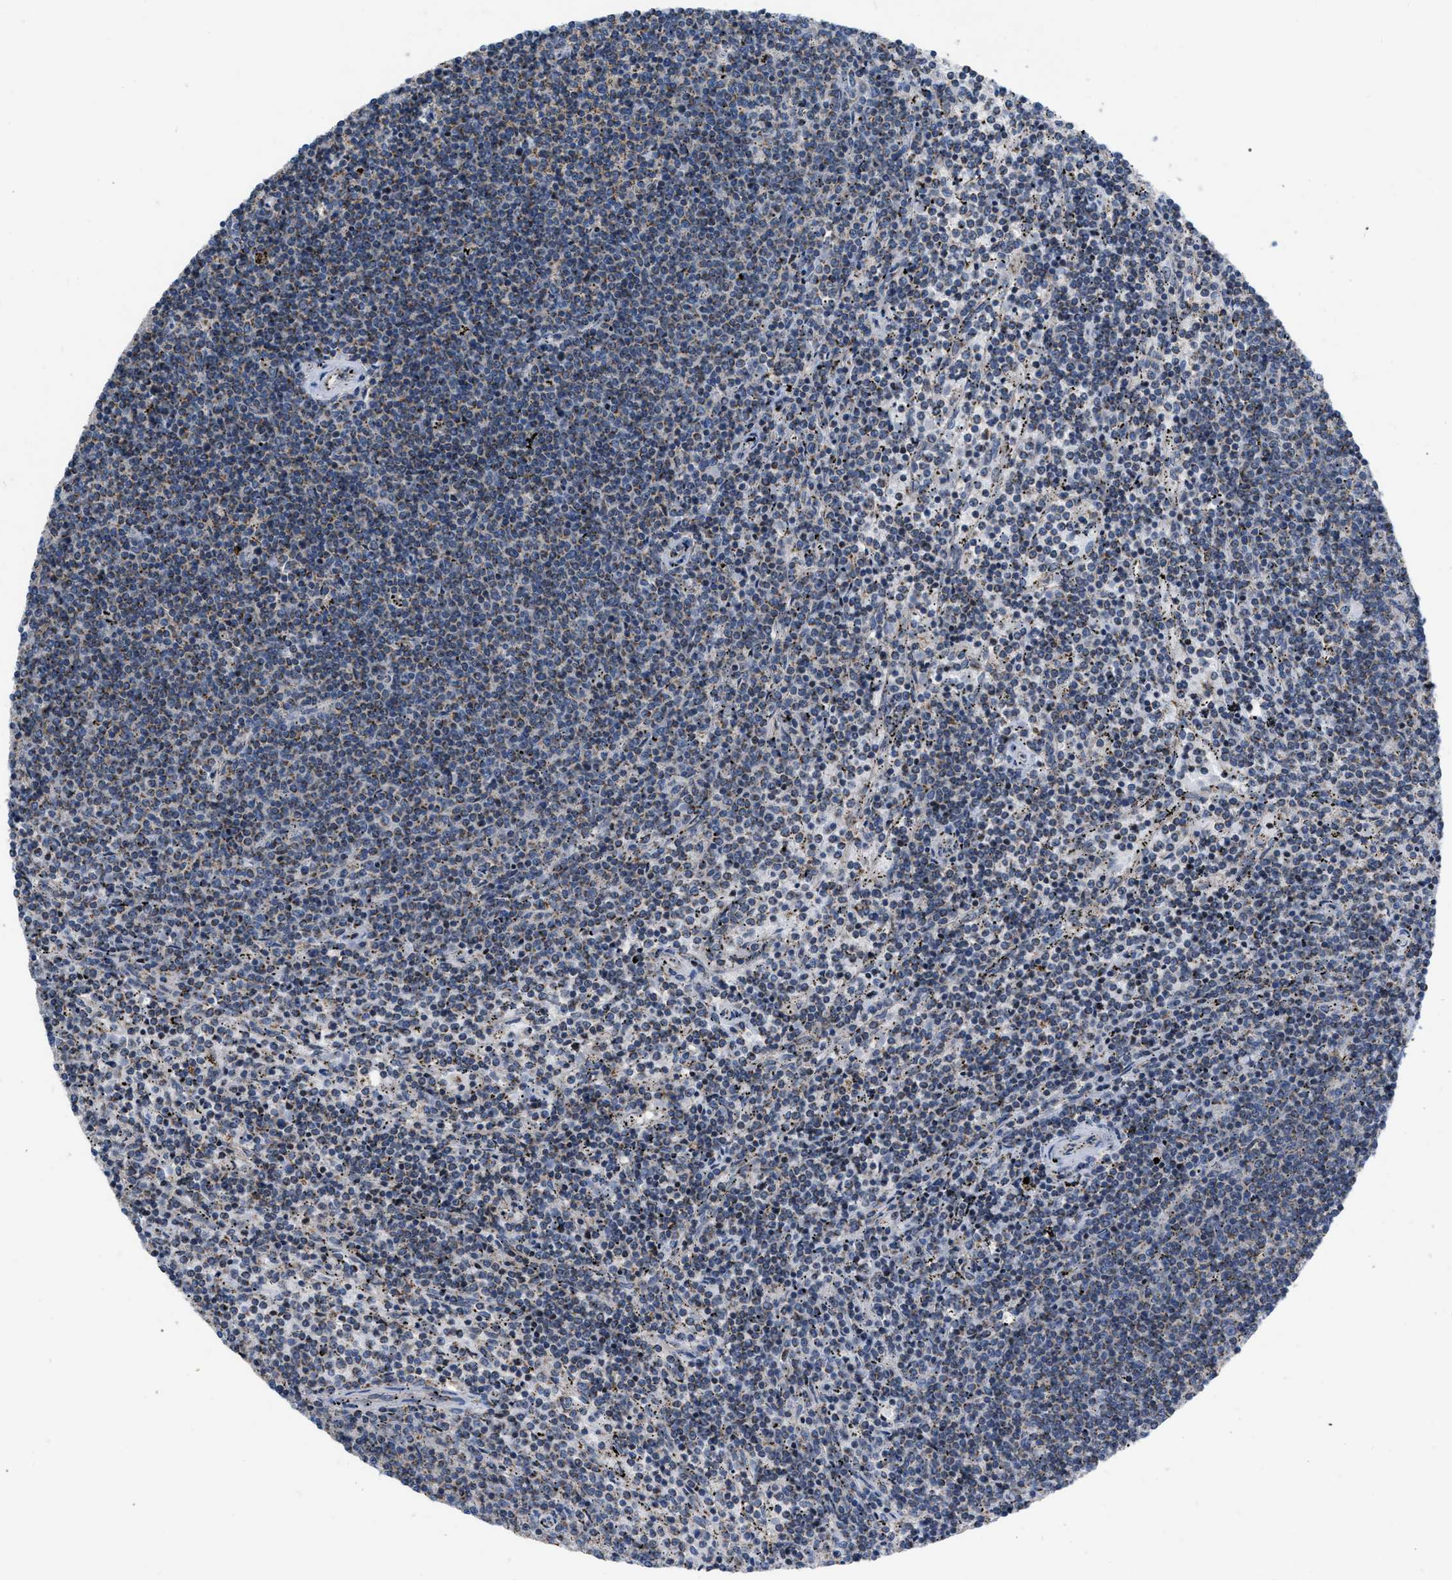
{"staining": {"intensity": "negative", "quantity": "none", "location": "none"}, "tissue": "lymphoma", "cell_type": "Tumor cells", "image_type": "cancer", "snomed": [{"axis": "morphology", "description": "Malignant lymphoma, non-Hodgkin's type, Low grade"}, {"axis": "topography", "description": "Spleen"}], "caption": "Immunohistochemistry (IHC) of human lymphoma exhibits no staining in tumor cells.", "gene": "DDX56", "patient": {"sex": "female", "age": 50}}